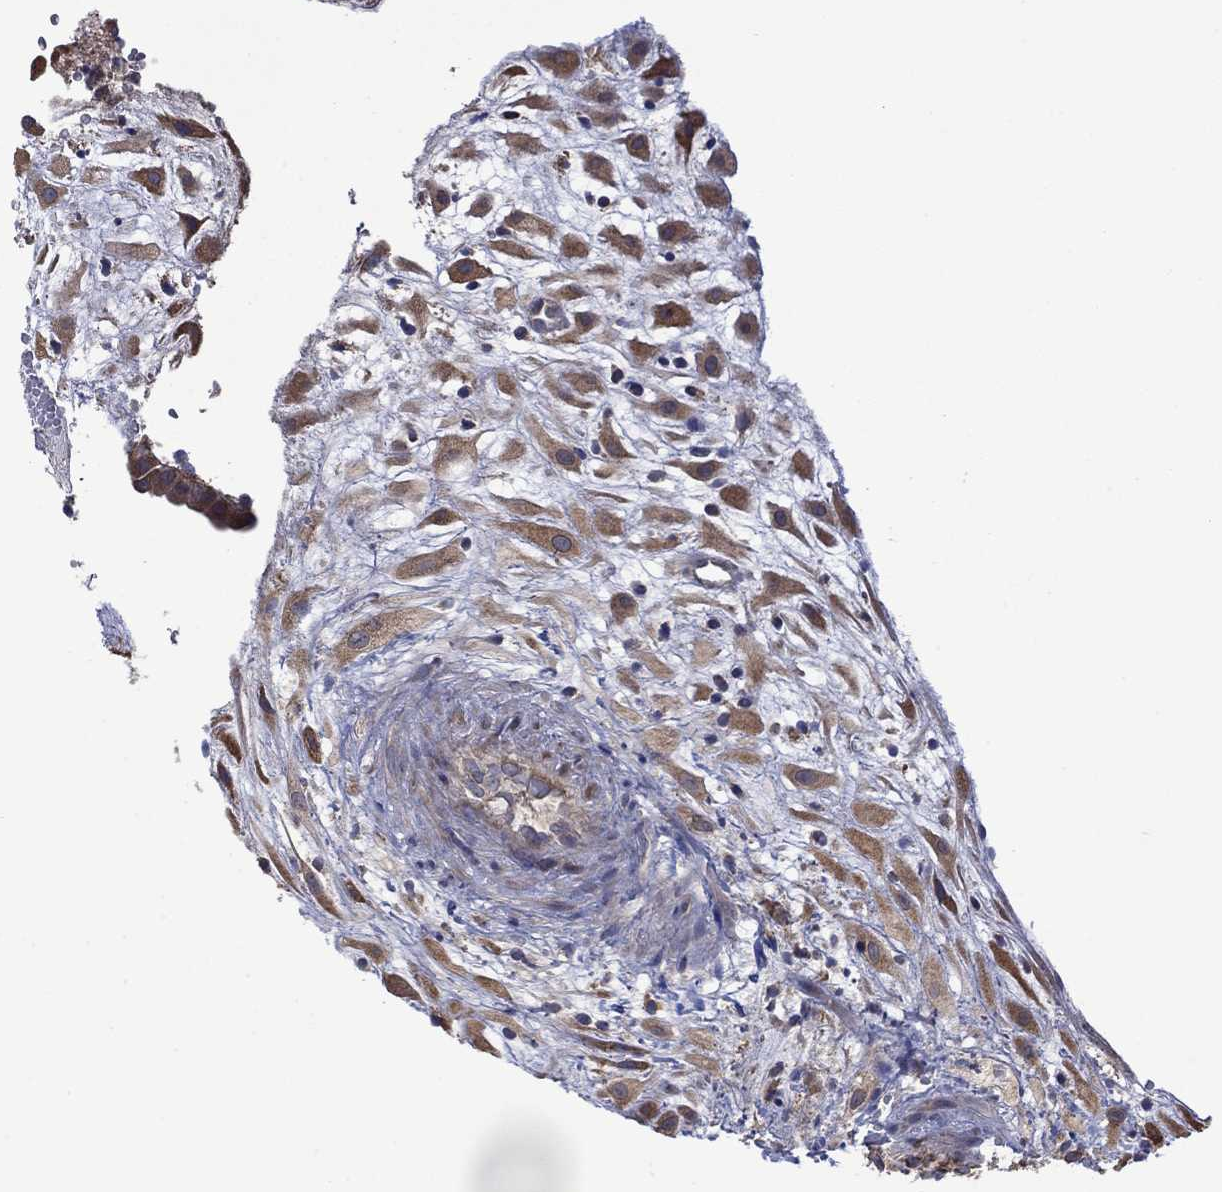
{"staining": {"intensity": "moderate", "quantity": ">75%", "location": "cytoplasmic/membranous"}, "tissue": "placenta", "cell_type": "Decidual cells", "image_type": "normal", "snomed": [{"axis": "morphology", "description": "Normal tissue, NOS"}, {"axis": "topography", "description": "Placenta"}], "caption": "Moderate cytoplasmic/membranous staining for a protein is appreciated in approximately >75% of decidual cells of normal placenta using immunohistochemistry.", "gene": "FURIN", "patient": {"sex": "female", "age": 24}}